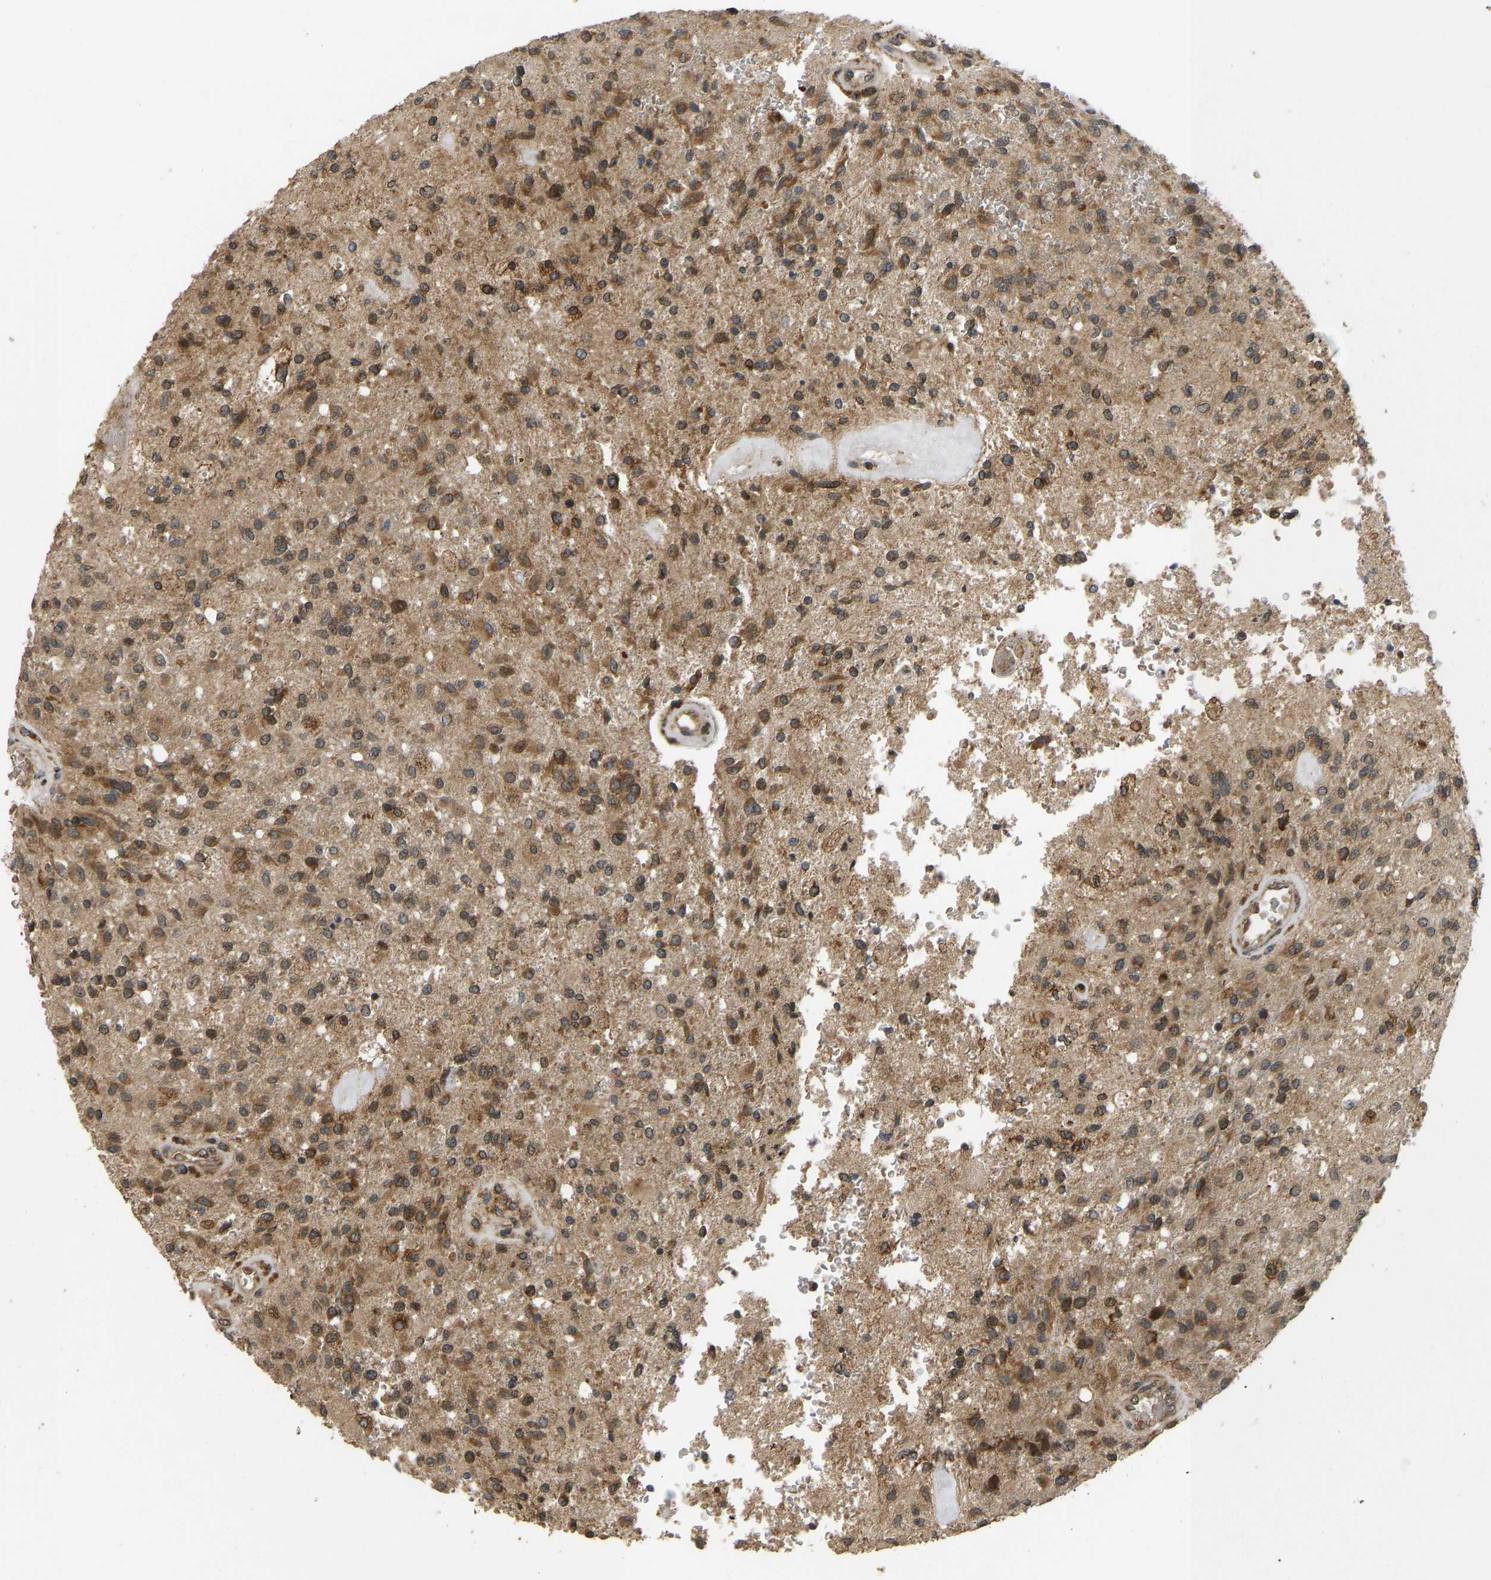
{"staining": {"intensity": "moderate", "quantity": ">75%", "location": "cytoplasmic/membranous"}, "tissue": "glioma", "cell_type": "Tumor cells", "image_type": "cancer", "snomed": [{"axis": "morphology", "description": "Normal tissue, NOS"}, {"axis": "morphology", "description": "Glioma, malignant, High grade"}, {"axis": "topography", "description": "Cerebral cortex"}], "caption": "IHC staining of glioma, which reveals medium levels of moderate cytoplasmic/membranous expression in approximately >75% of tumor cells indicating moderate cytoplasmic/membranous protein staining. The staining was performed using DAB (3,3'-diaminobenzidine) (brown) for protein detection and nuclei were counterstained in hematoxylin (blue).", "gene": "RPN2", "patient": {"sex": "male", "age": 77}}